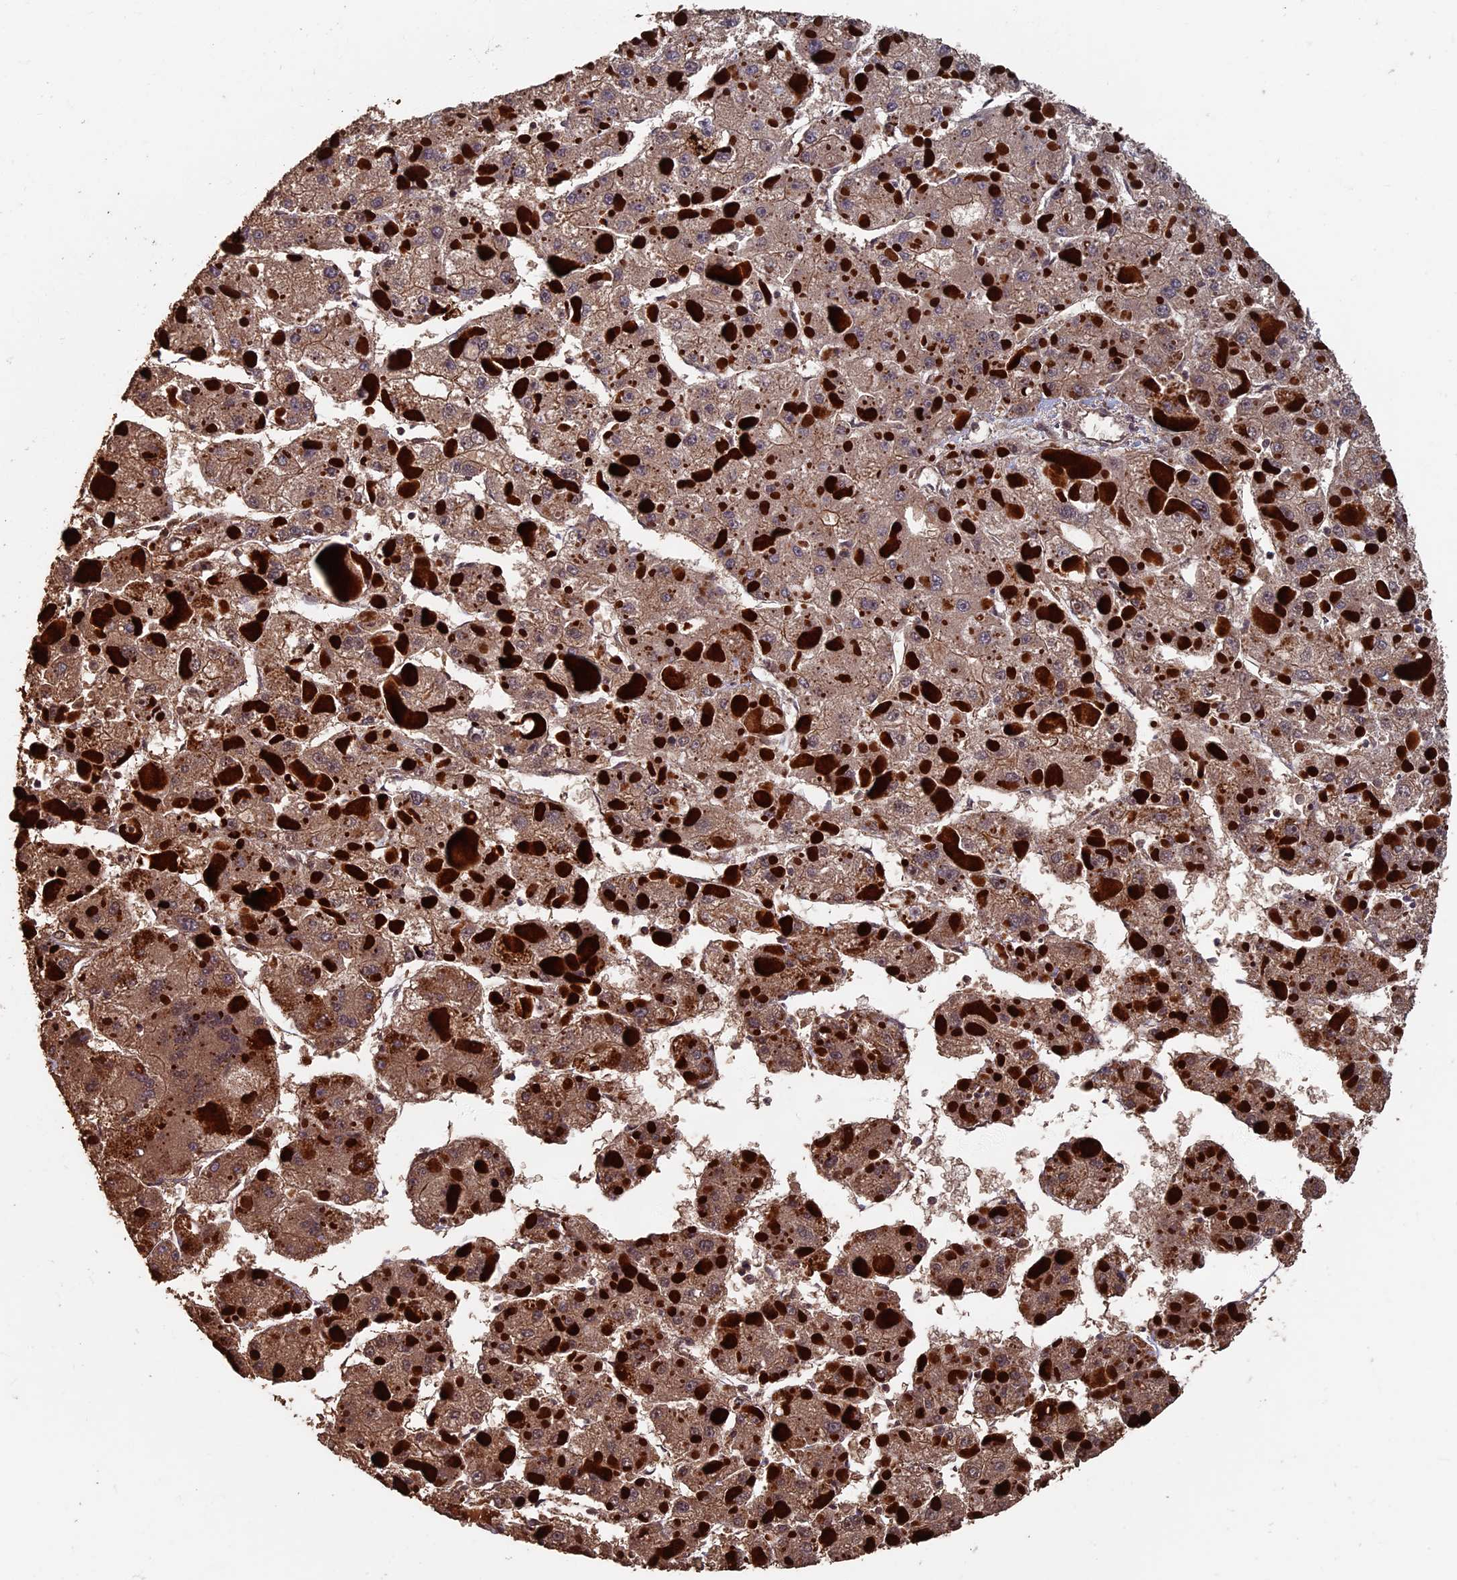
{"staining": {"intensity": "moderate", "quantity": ">75%", "location": "cytoplasmic/membranous"}, "tissue": "liver cancer", "cell_type": "Tumor cells", "image_type": "cancer", "snomed": [{"axis": "morphology", "description": "Carcinoma, Hepatocellular, NOS"}, {"axis": "topography", "description": "Liver"}], "caption": "IHC image of neoplastic tissue: liver cancer stained using immunohistochemistry (IHC) demonstrates medium levels of moderate protein expression localized specifically in the cytoplasmic/membranous of tumor cells, appearing as a cytoplasmic/membranous brown color.", "gene": "RASGRF1", "patient": {"sex": "female", "age": 73}}